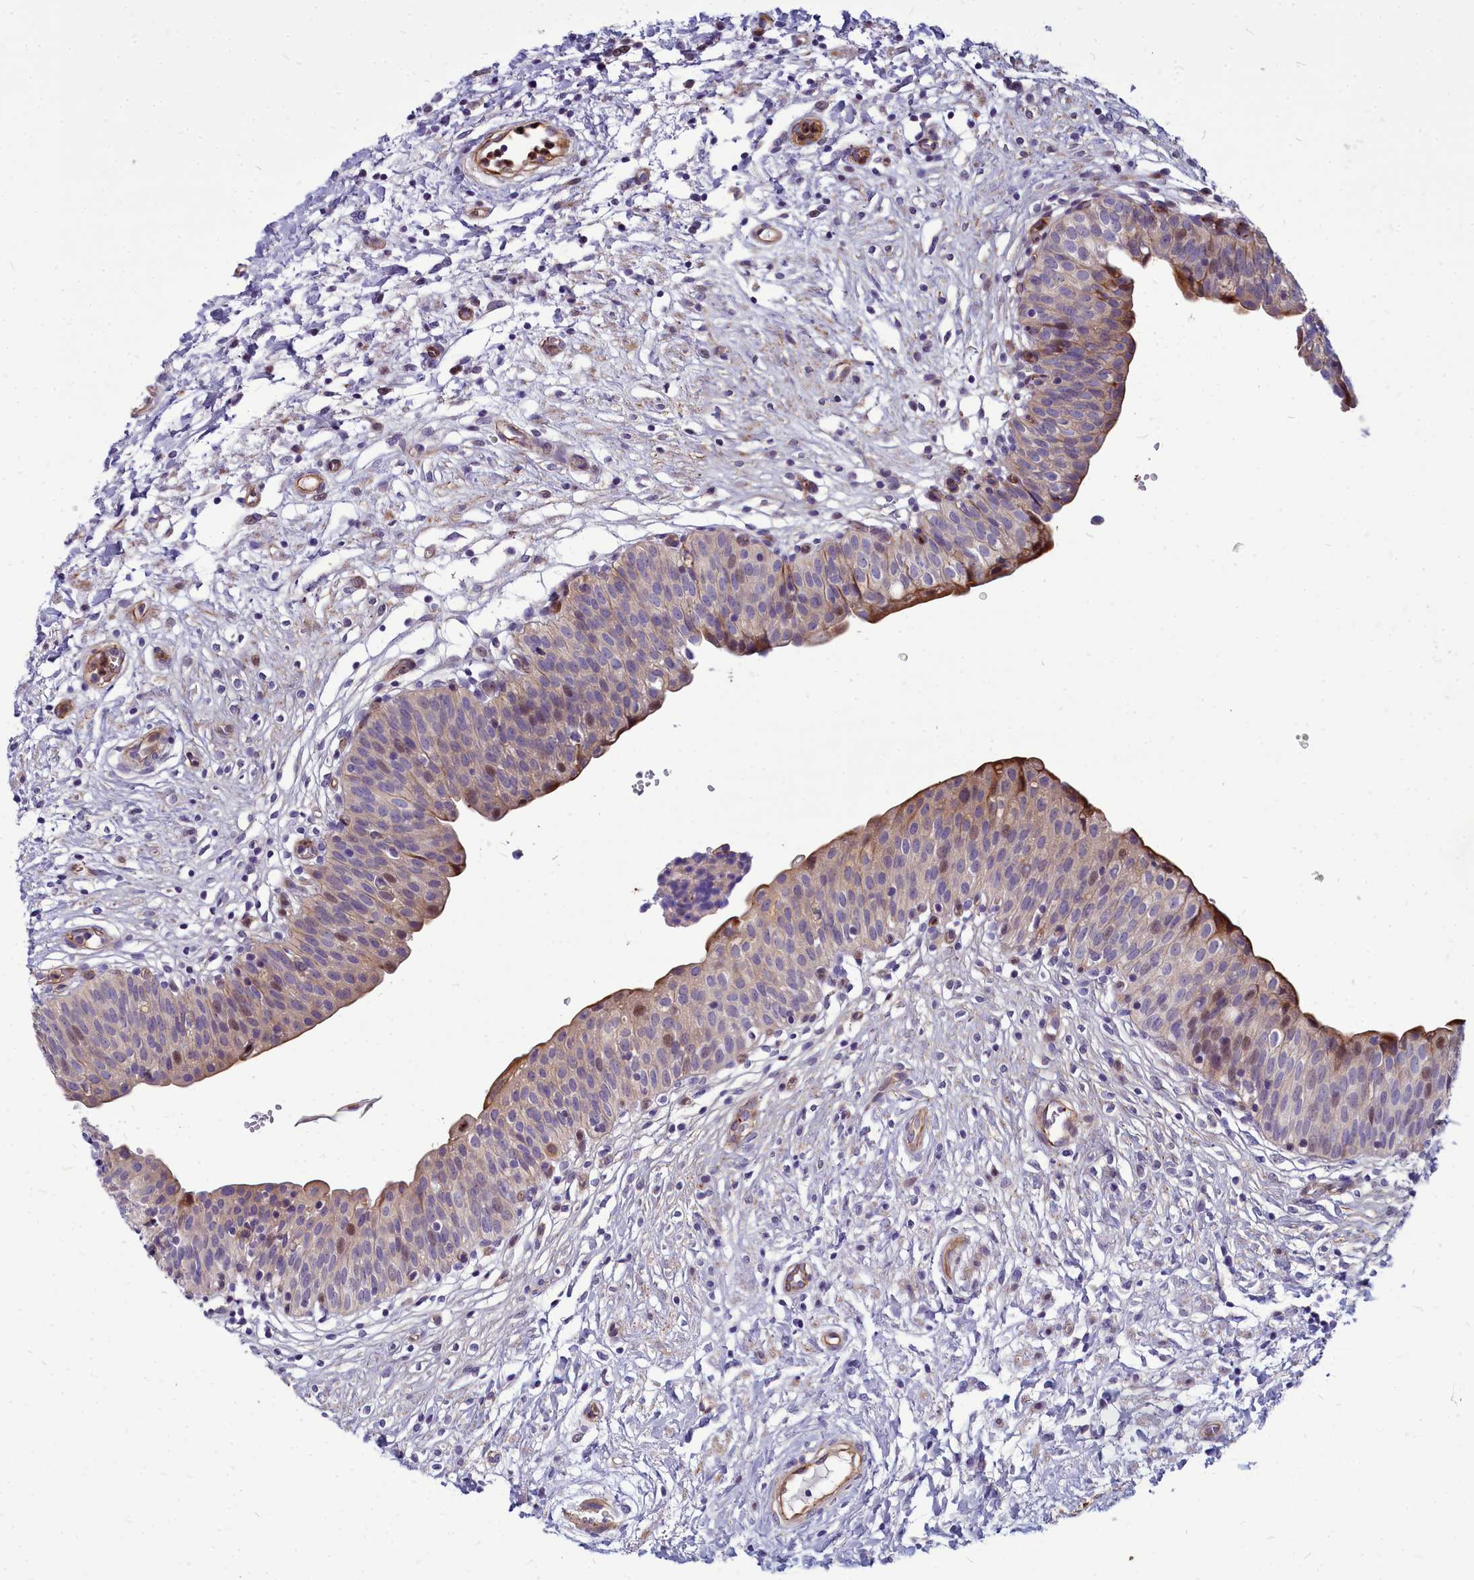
{"staining": {"intensity": "moderate", "quantity": "25%-75%", "location": "cytoplasmic/membranous,nuclear"}, "tissue": "urinary bladder", "cell_type": "Urothelial cells", "image_type": "normal", "snomed": [{"axis": "morphology", "description": "Normal tissue, NOS"}, {"axis": "topography", "description": "Urinary bladder"}], "caption": "Immunohistochemistry staining of normal urinary bladder, which exhibits medium levels of moderate cytoplasmic/membranous,nuclear expression in about 25%-75% of urothelial cells indicating moderate cytoplasmic/membranous,nuclear protein staining. The staining was performed using DAB (3,3'-diaminobenzidine) (brown) for protein detection and nuclei were counterstained in hematoxylin (blue).", "gene": "TTC5", "patient": {"sex": "male", "age": 55}}